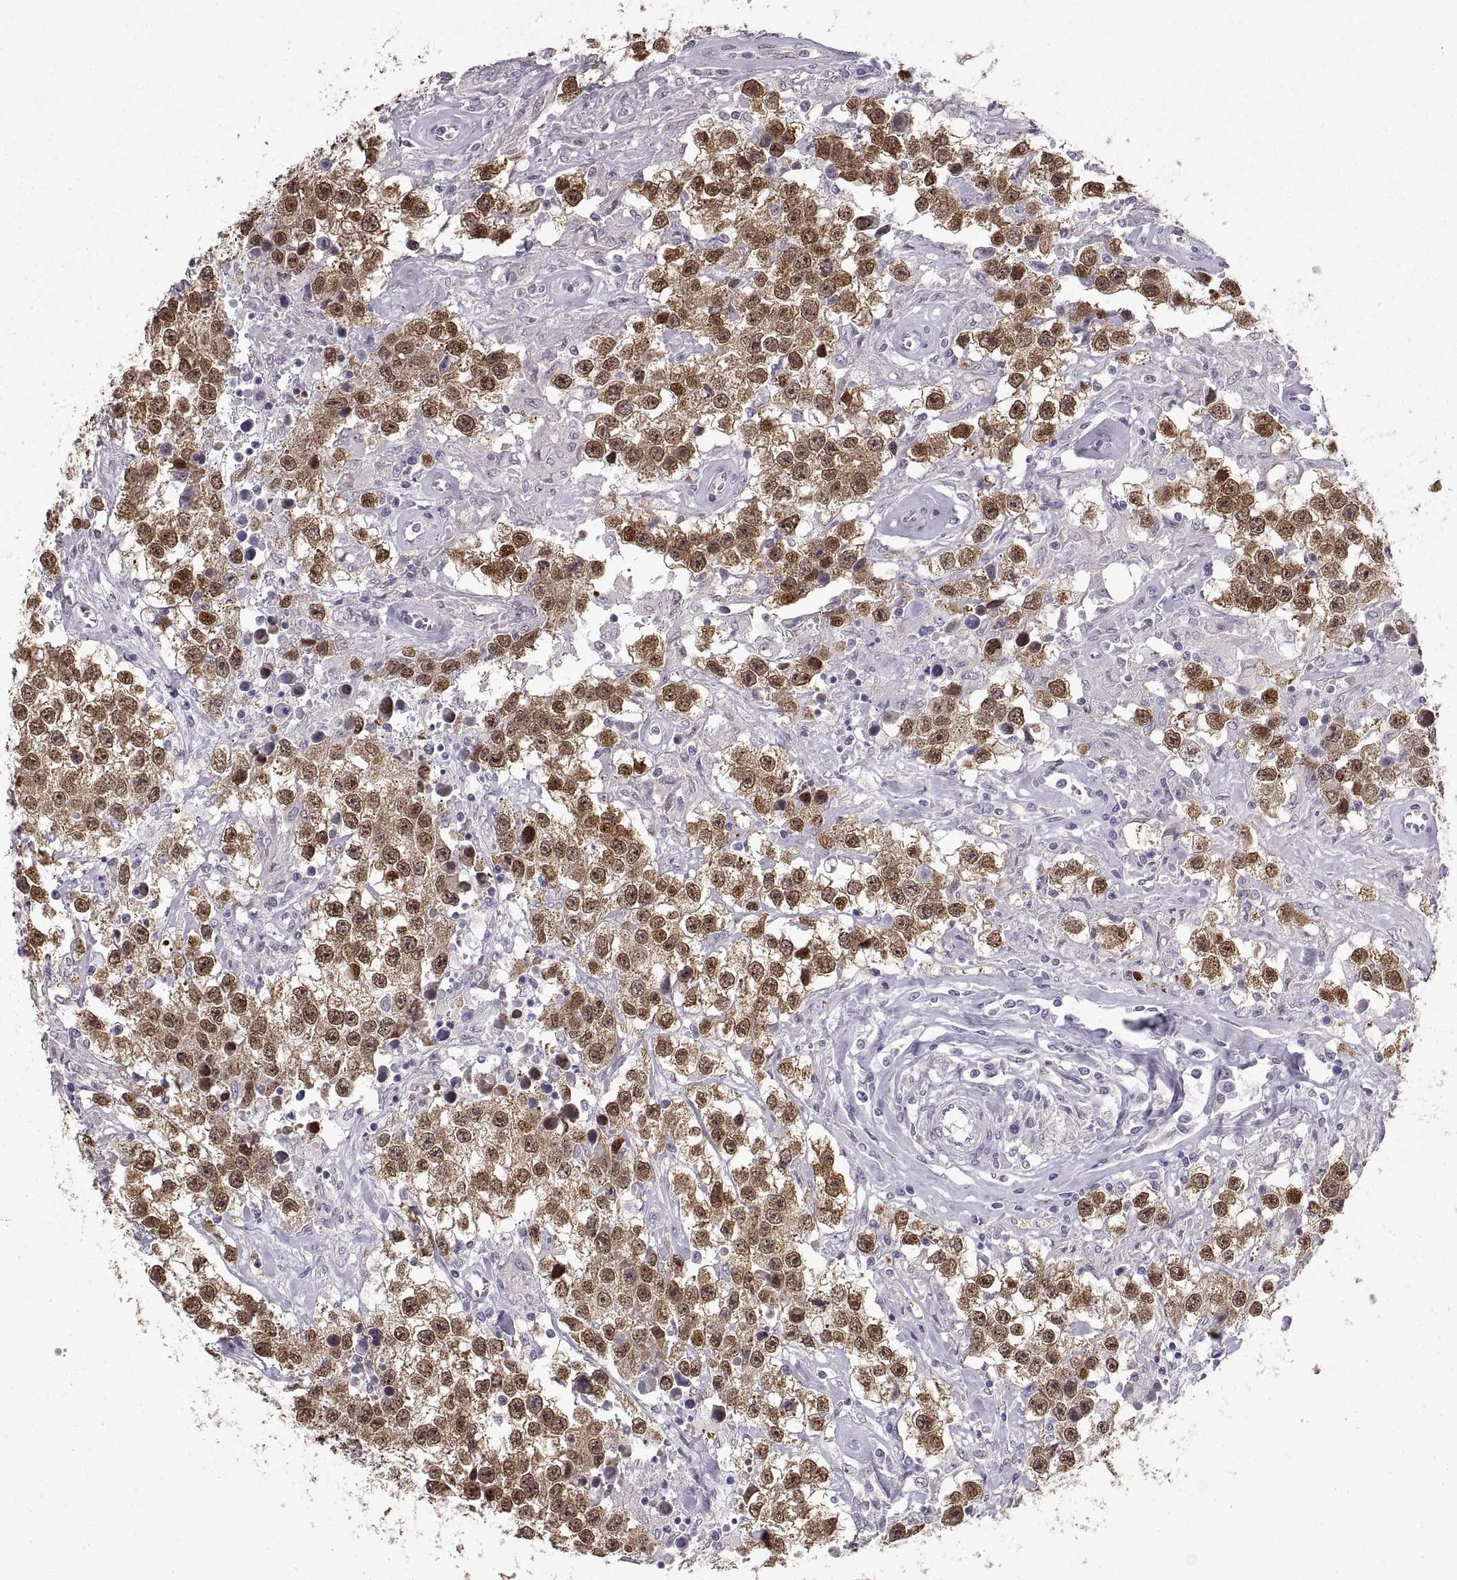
{"staining": {"intensity": "strong", "quantity": ">75%", "location": "cytoplasmic/membranous,nuclear"}, "tissue": "testis cancer", "cell_type": "Tumor cells", "image_type": "cancer", "snomed": [{"axis": "morphology", "description": "Seminoma, NOS"}, {"axis": "topography", "description": "Testis"}], "caption": "Immunohistochemistry histopathology image of neoplastic tissue: human testis cancer (seminoma) stained using immunohistochemistry (IHC) reveals high levels of strong protein expression localized specifically in the cytoplasmic/membranous and nuclear of tumor cells, appearing as a cytoplasmic/membranous and nuclear brown color.", "gene": "NANOS3", "patient": {"sex": "male", "age": 43}}